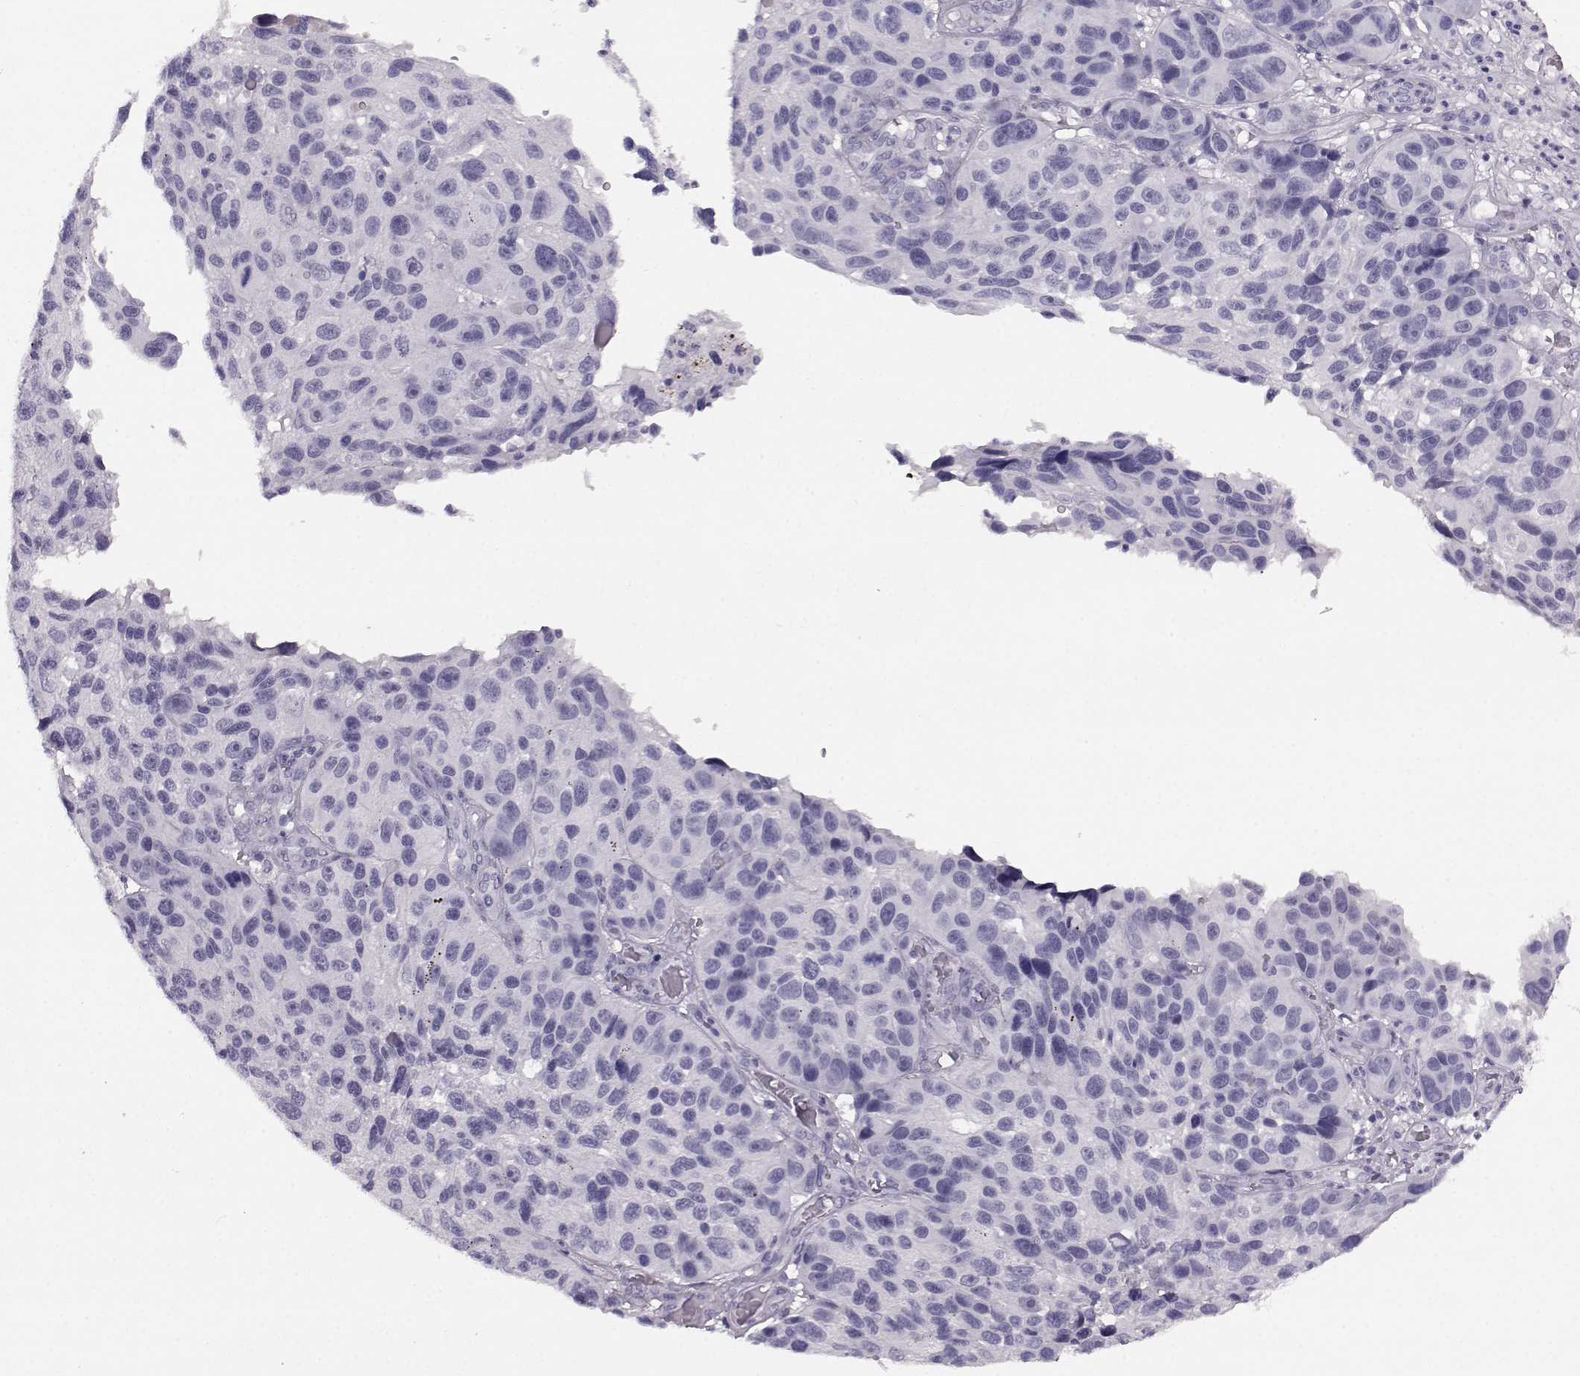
{"staining": {"intensity": "negative", "quantity": "none", "location": "none"}, "tissue": "melanoma", "cell_type": "Tumor cells", "image_type": "cancer", "snomed": [{"axis": "morphology", "description": "Malignant melanoma, NOS"}, {"axis": "topography", "description": "Skin"}], "caption": "IHC image of neoplastic tissue: malignant melanoma stained with DAB displays no significant protein staining in tumor cells. The staining was performed using DAB to visualize the protein expression in brown, while the nuclei were stained in blue with hematoxylin (Magnification: 20x).", "gene": "AIPL1", "patient": {"sex": "male", "age": 53}}